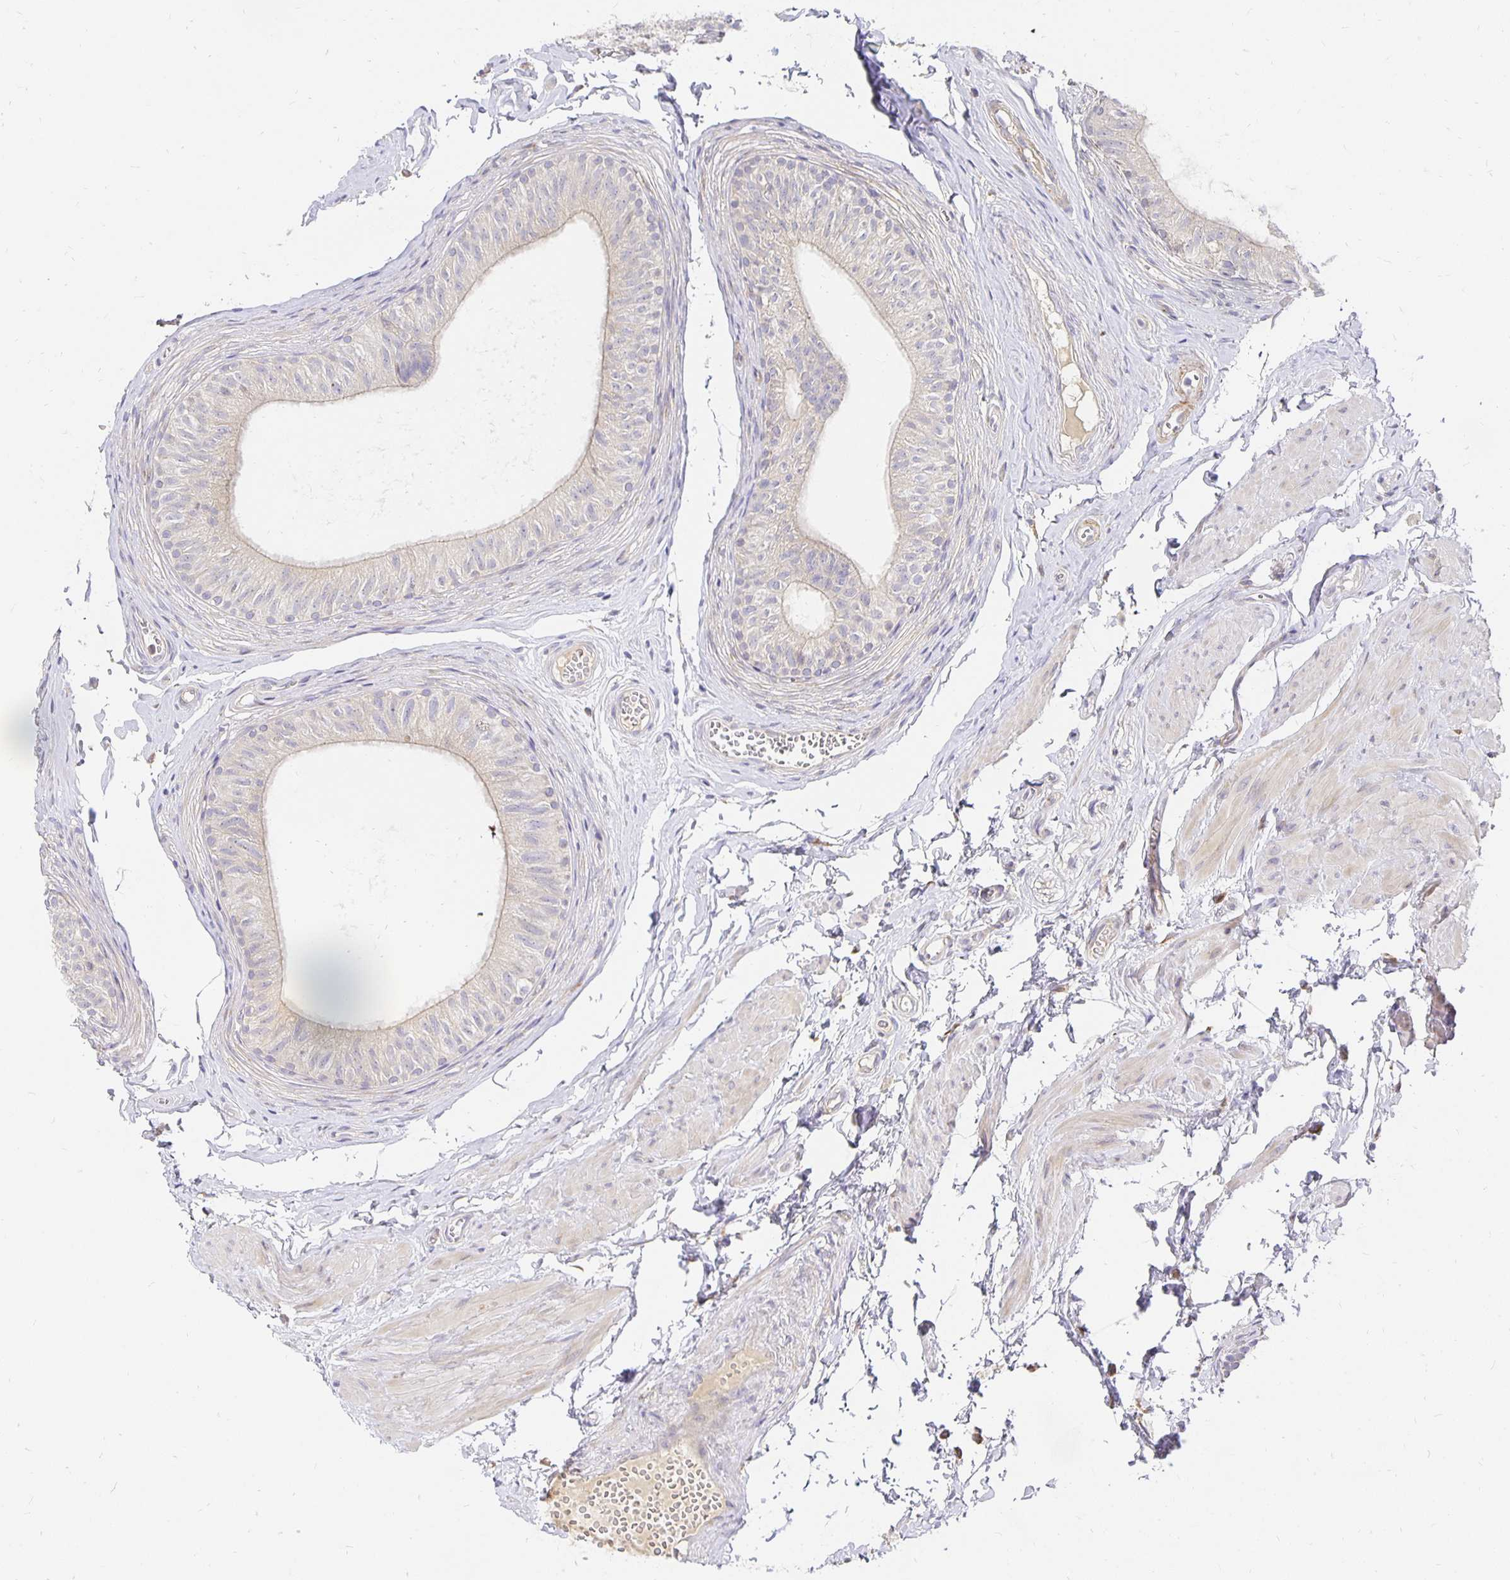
{"staining": {"intensity": "moderate", "quantity": "25%-75%", "location": "cytoplasmic/membranous"}, "tissue": "epididymis", "cell_type": "Glandular cells", "image_type": "normal", "snomed": [{"axis": "morphology", "description": "Normal tissue, NOS"}, {"axis": "topography", "description": "Epididymis, spermatic cord, NOS"}, {"axis": "topography", "description": "Epididymis"}, {"axis": "topography", "description": "Peripheral nerve tissue"}], "caption": "A brown stain labels moderate cytoplasmic/membranous staining of a protein in glandular cells of benign human epididymis. Nuclei are stained in blue.", "gene": "PLOD1", "patient": {"sex": "male", "age": 29}}